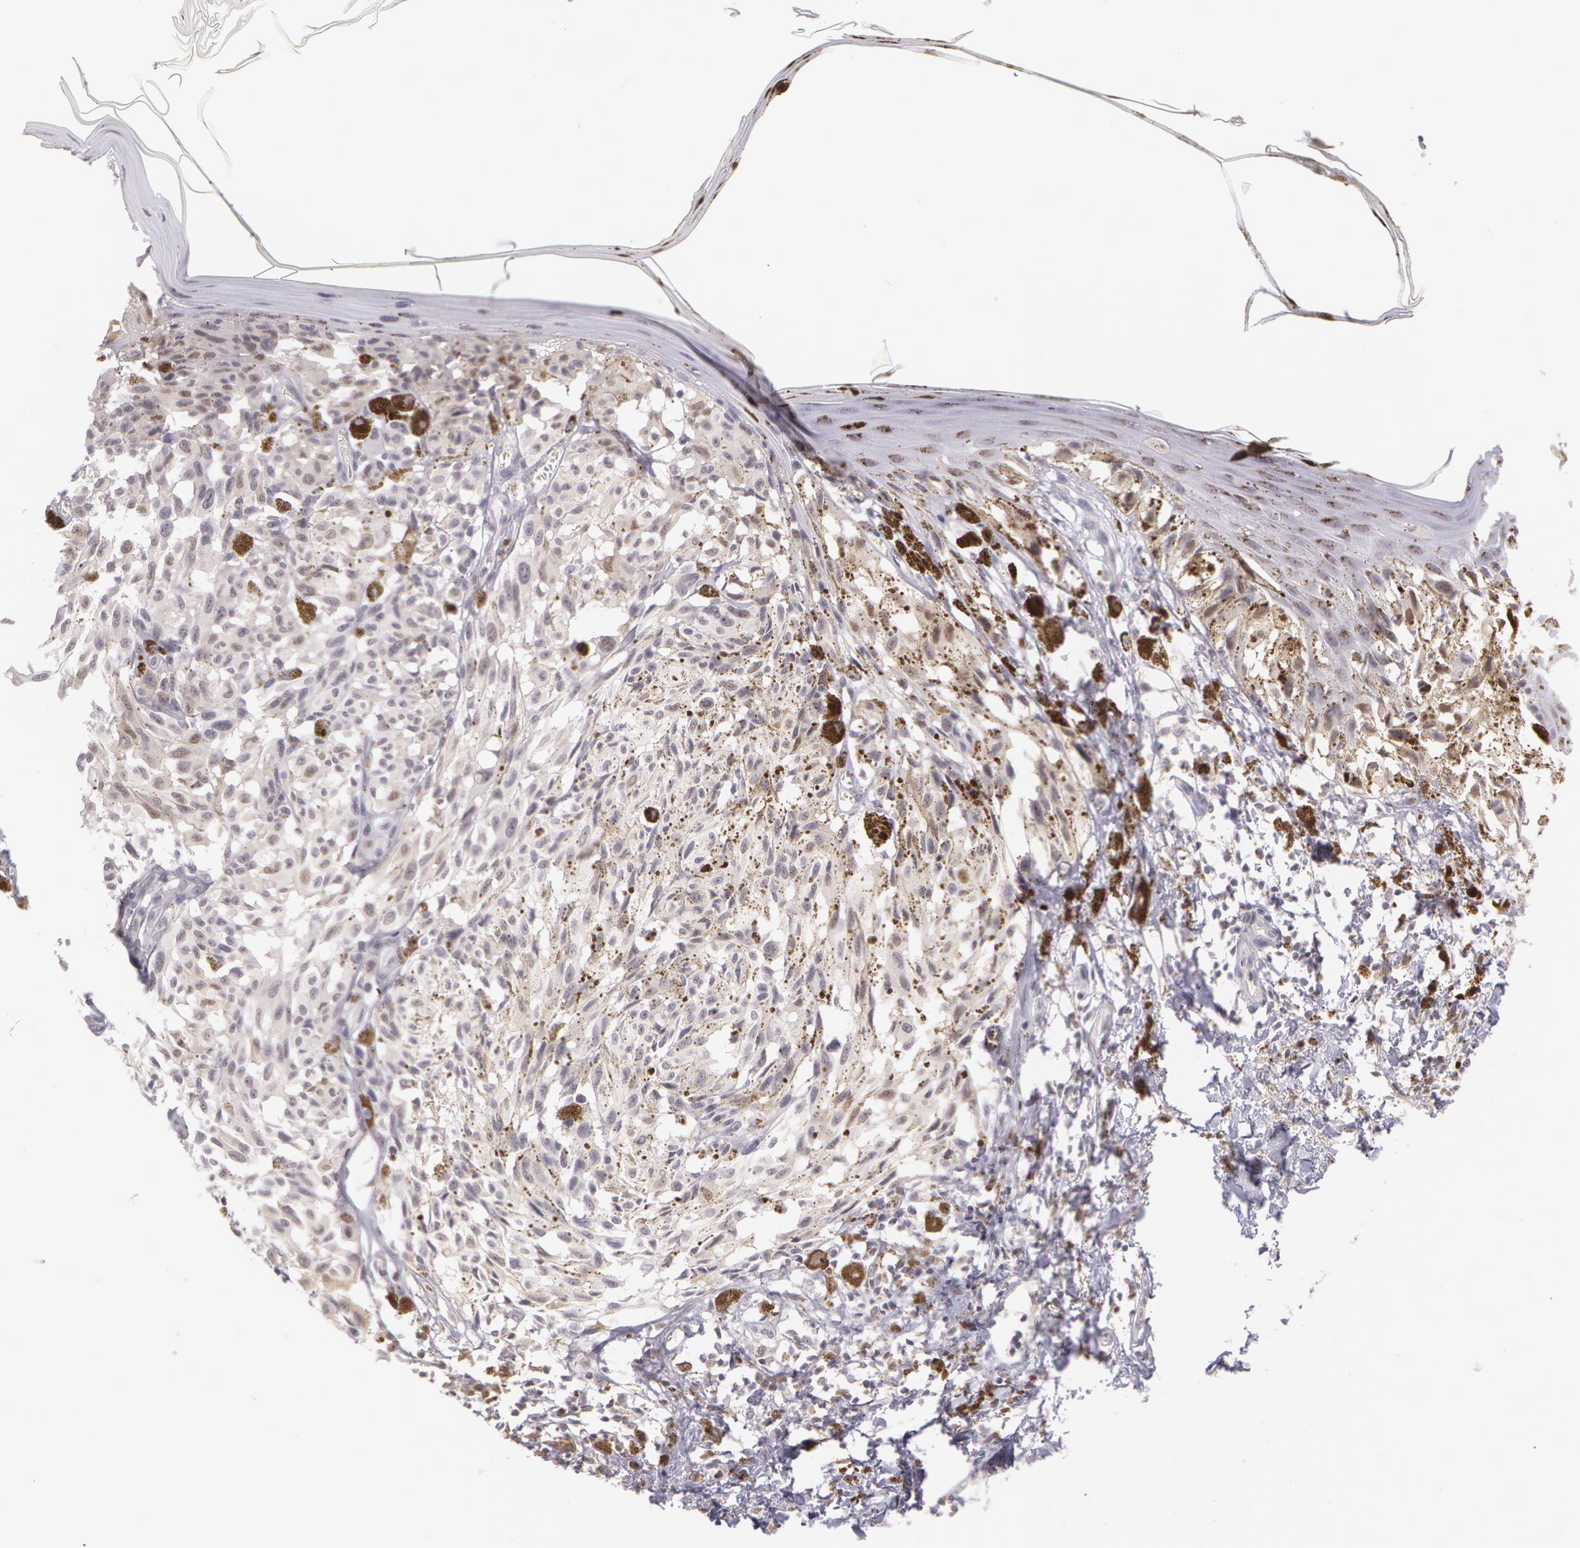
{"staining": {"intensity": "negative", "quantity": "none", "location": "none"}, "tissue": "melanoma", "cell_type": "Tumor cells", "image_type": "cancer", "snomed": [{"axis": "morphology", "description": "Malignant melanoma, NOS"}, {"axis": "topography", "description": "Skin"}], "caption": "Tumor cells show no significant staining in malignant melanoma.", "gene": "LBP", "patient": {"sex": "female", "age": 72}}